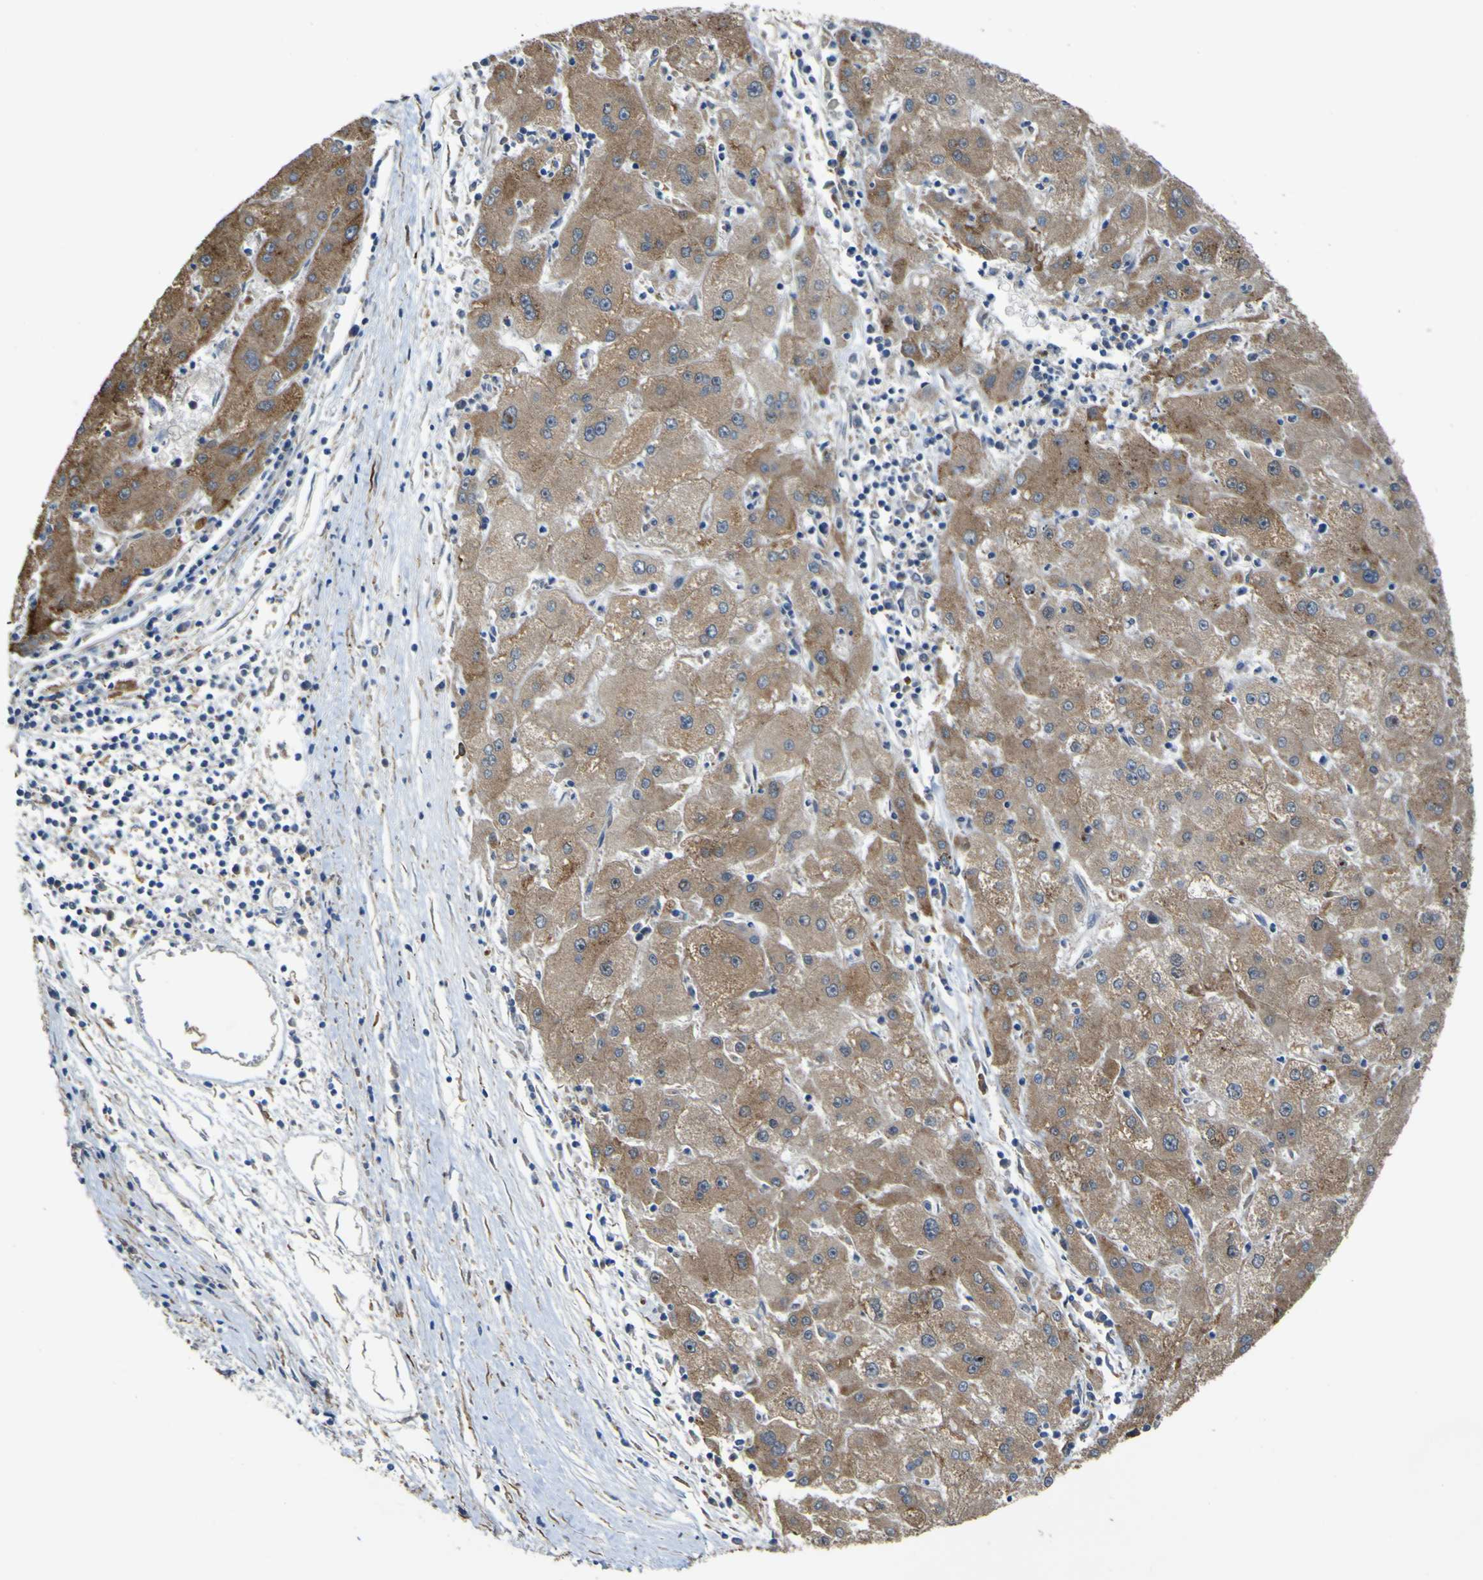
{"staining": {"intensity": "moderate", "quantity": ">75%", "location": "cytoplasmic/membranous"}, "tissue": "liver cancer", "cell_type": "Tumor cells", "image_type": "cancer", "snomed": [{"axis": "morphology", "description": "Carcinoma, Hepatocellular, NOS"}, {"axis": "topography", "description": "Liver"}], "caption": "Human liver hepatocellular carcinoma stained with a brown dye demonstrates moderate cytoplasmic/membranous positive expression in approximately >75% of tumor cells.", "gene": "LBHD1", "patient": {"sex": "male", "age": 72}}